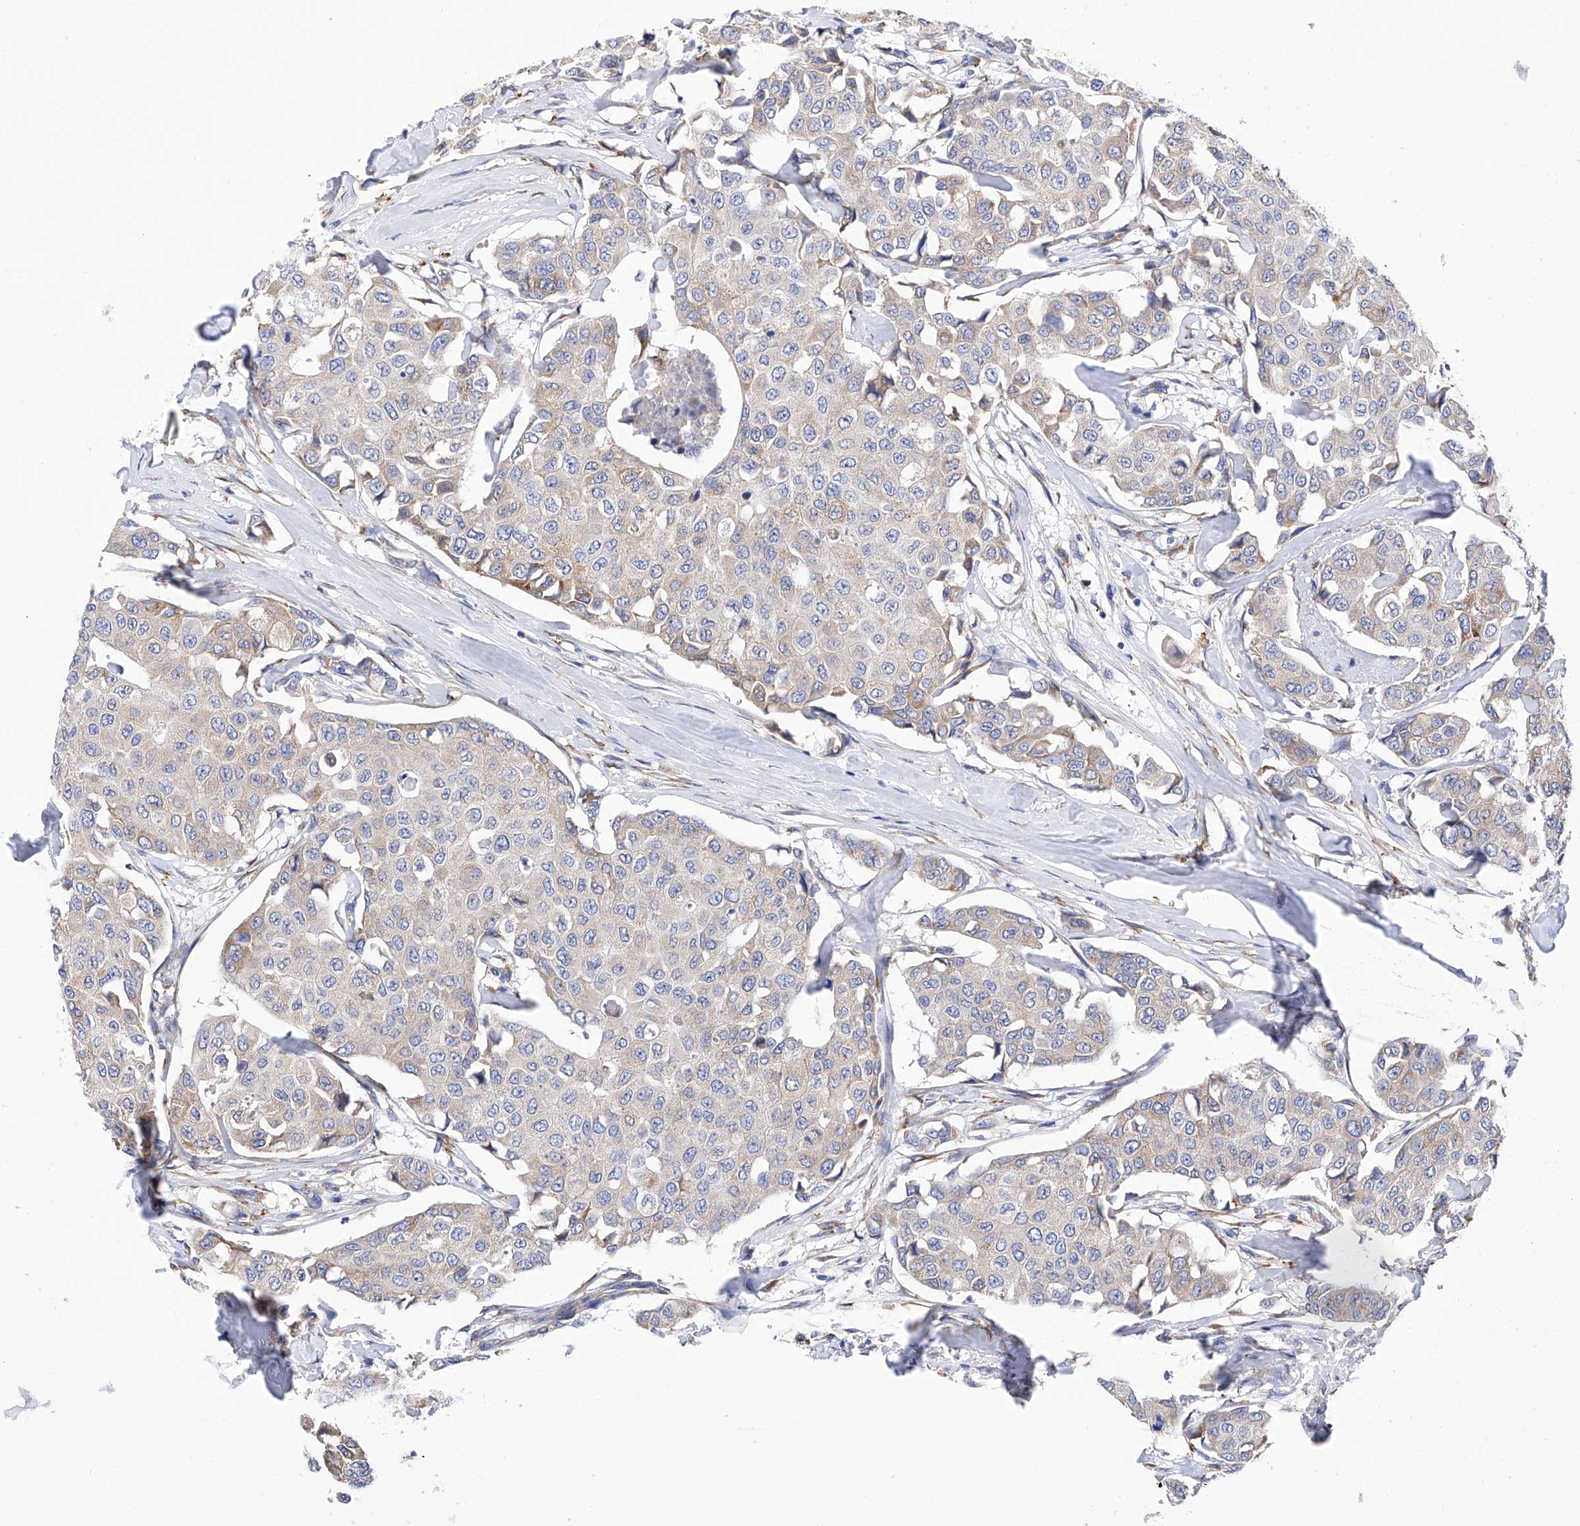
{"staining": {"intensity": "weak", "quantity": "<25%", "location": "cytoplasmic/membranous"}, "tissue": "breast cancer", "cell_type": "Tumor cells", "image_type": "cancer", "snomed": [{"axis": "morphology", "description": "Duct carcinoma"}, {"axis": "topography", "description": "Breast"}], "caption": "DAB (3,3'-diaminobenzidine) immunohistochemical staining of human breast cancer exhibits no significant staining in tumor cells. (DAB immunohistochemistry with hematoxylin counter stain).", "gene": "PDIA5", "patient": {"sex": "female", "age": 80}}